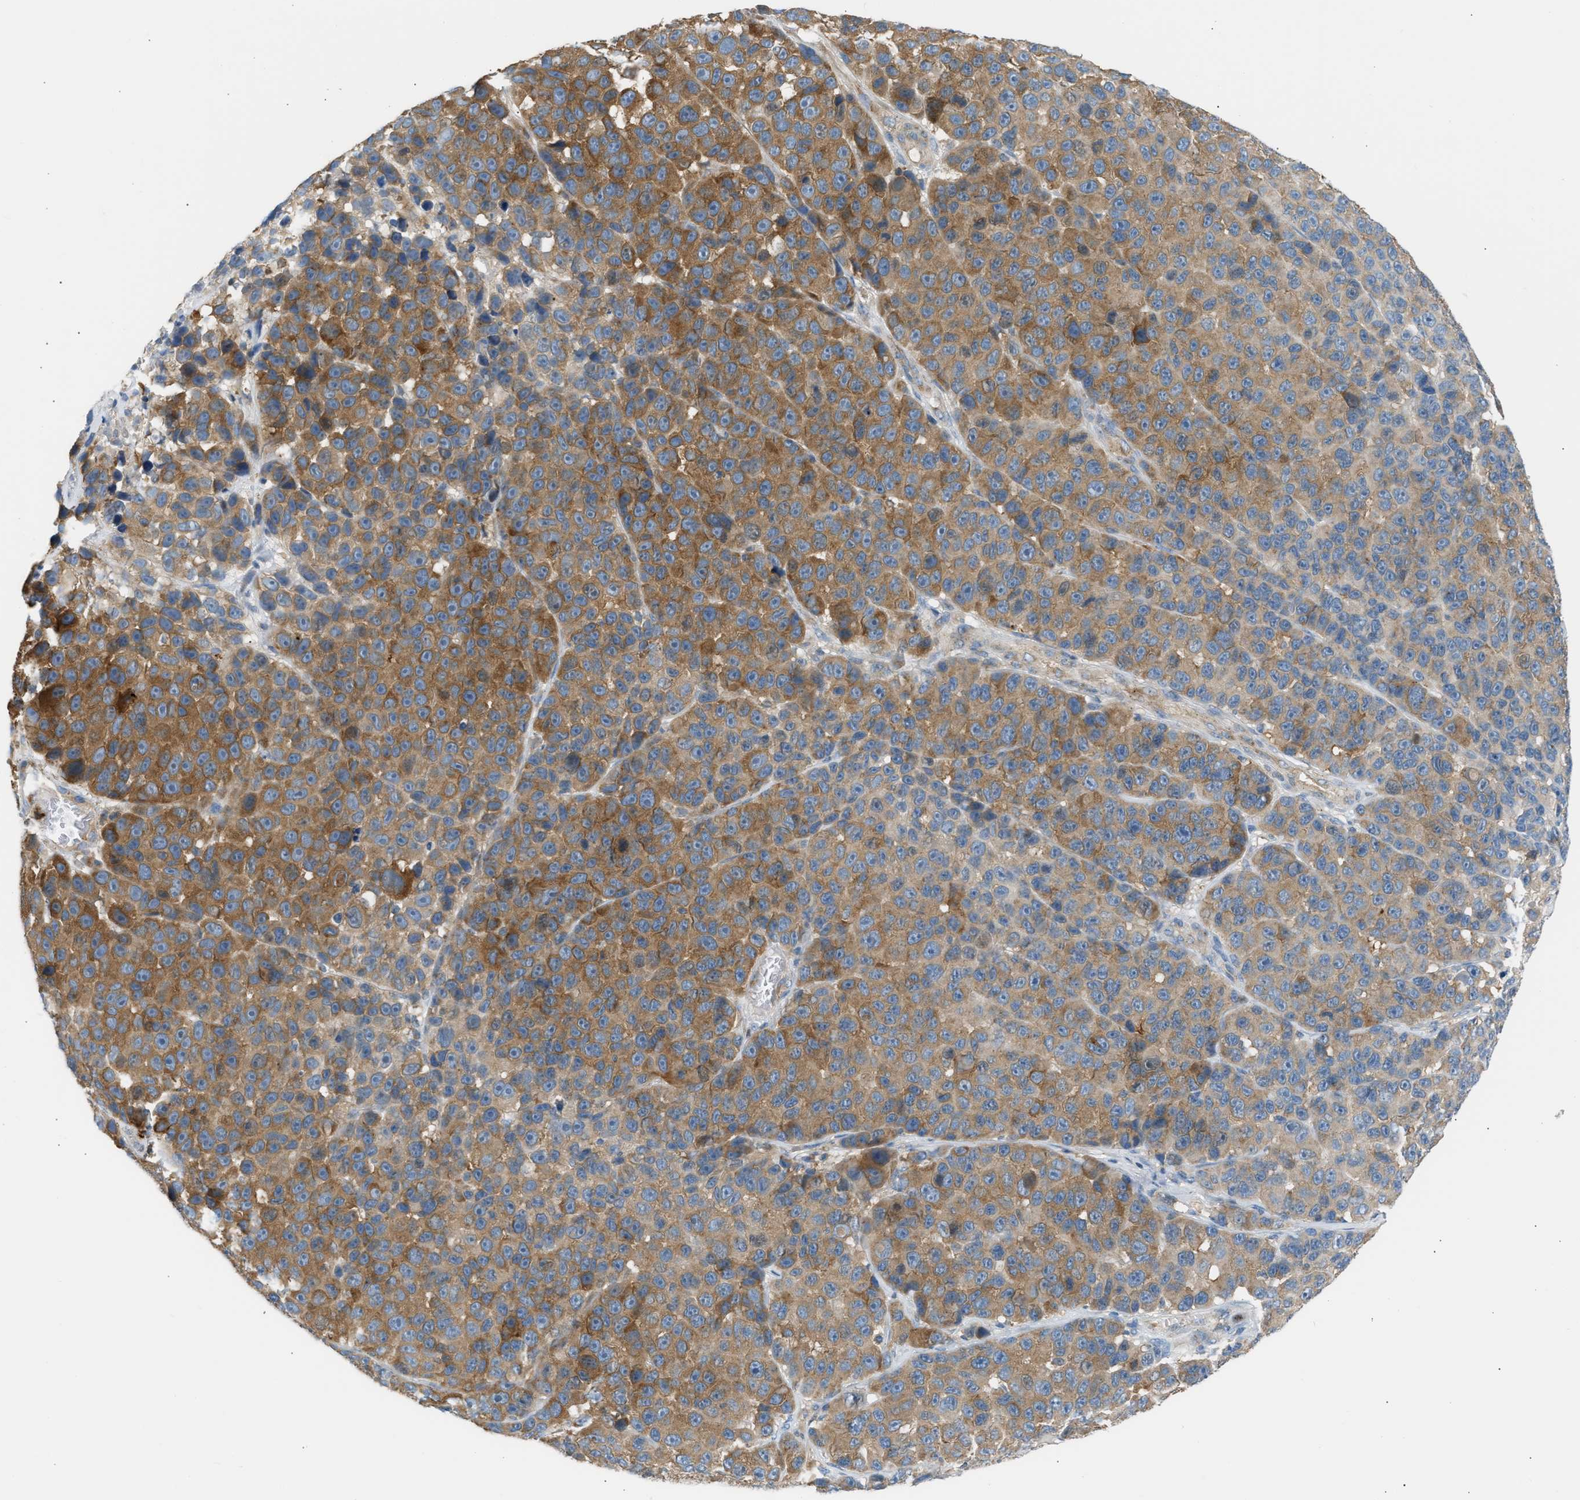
{"staining": {"intensity": "moderate", "quantity": ">75%", "location": "cytoplasmic/membranous"}, "tissue": "melanoma", "cell_type": "Tumor cells", "image_type": "cancer", "snomed": [{"axis": "morphology", "description": "Malignant melanoma, NOS"}, {"axis": "topography", "description": "Skin"}], "caption": "IHC (DAB (3,3'-diaminobenzidine)) staining of human melanoma demonstrates moderate cytoplasmic/membranous protein positivity in approximately >75% of tumor cells.", "gene": "TRIM50", "patient": {"sex": "male", "age": 53}}